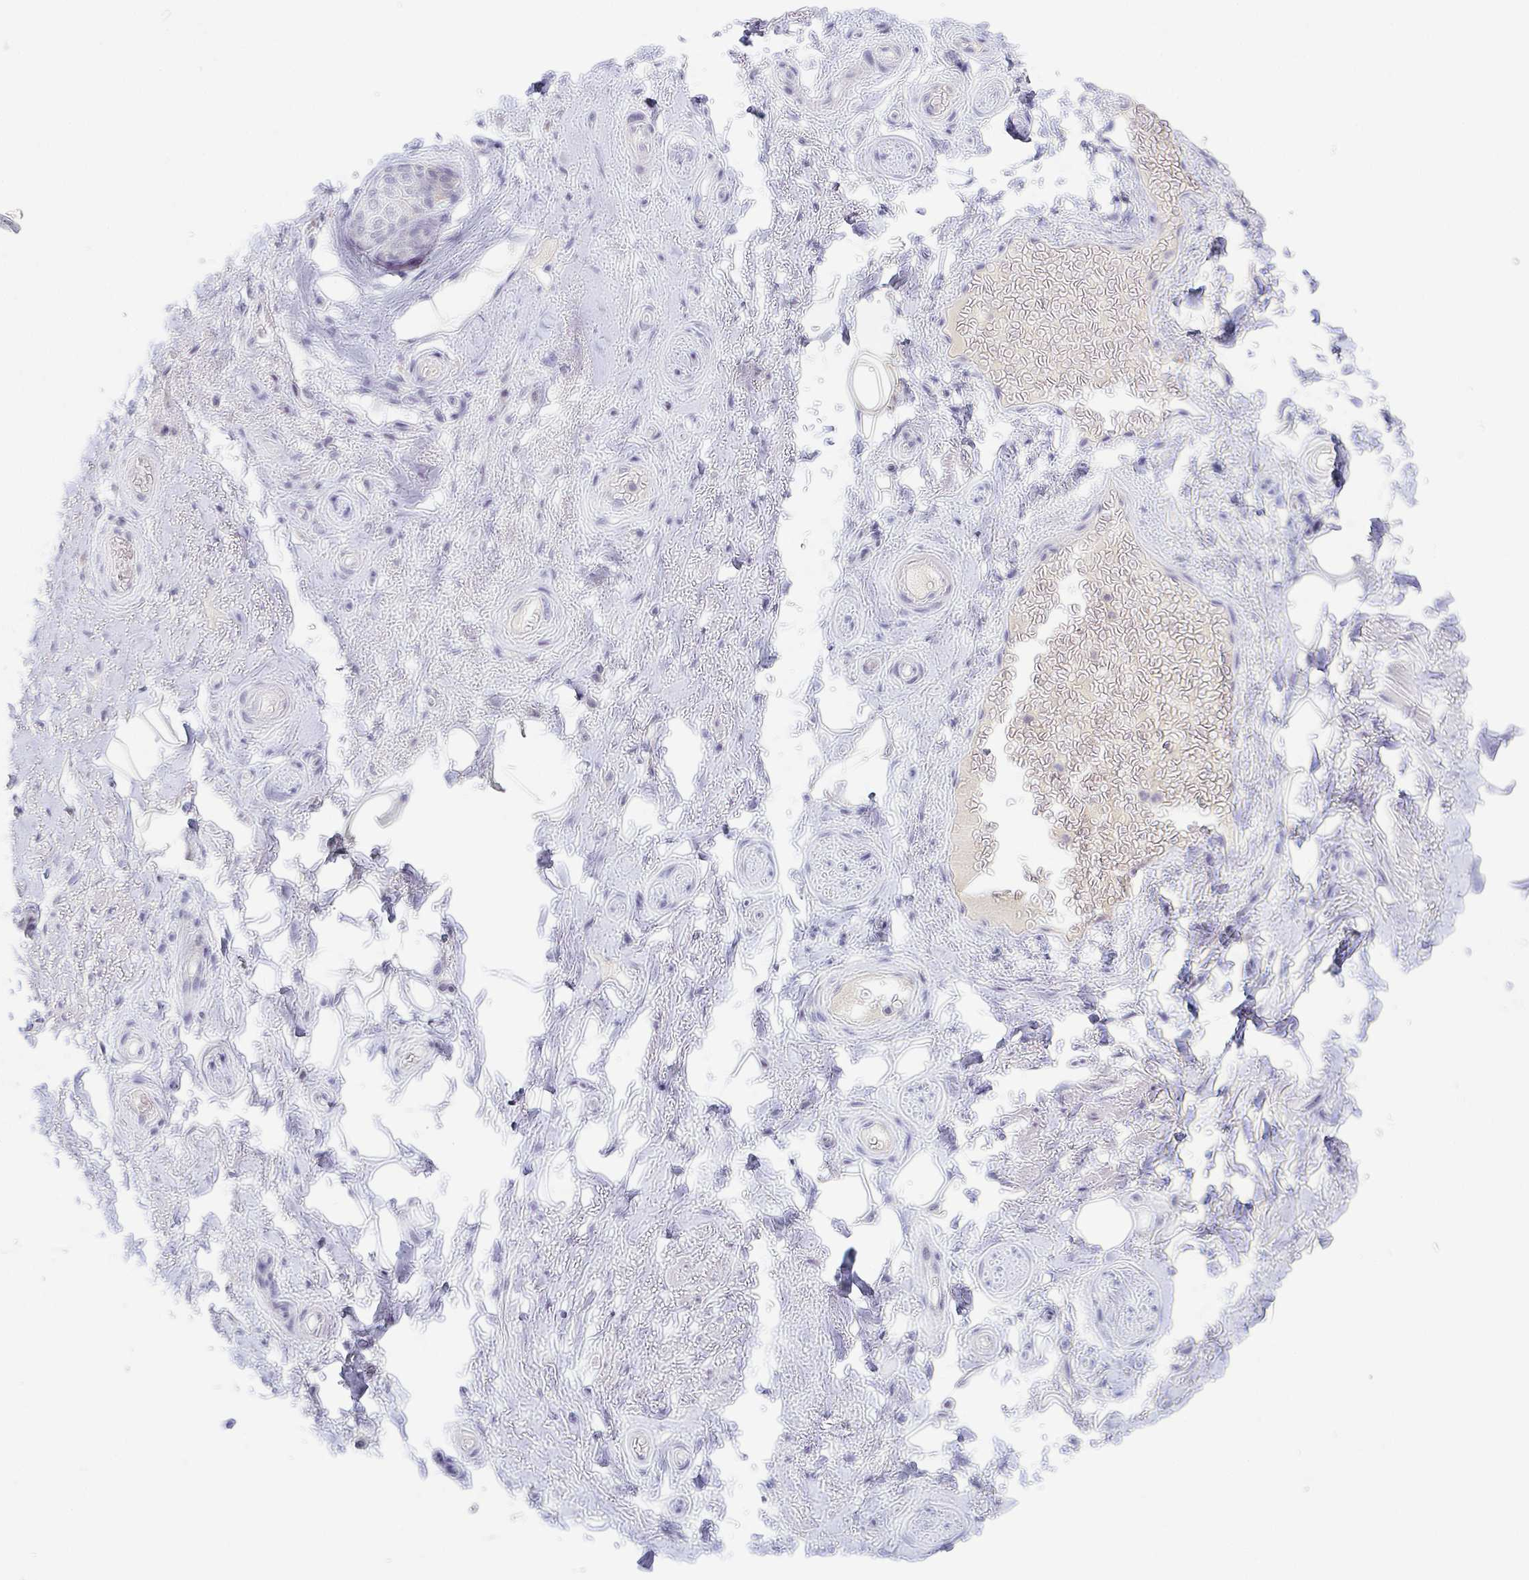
{"staining": {"intensity": "negative", "quantity": "none", "location": "none"}, "tissue": "adipose tissue", "cell_type": "Adipocytes", "image_type": "normal", "snomed": [{"axis": "morphology", "description": "Normal tissue, NOS"}, {"axis": "topography", "description": "Peripheral nerve tissue"}], "caption": "A photomicrograph of human adipose tissue is negative for staining in adipocytes. Brightfield microscopy of immunohistochemistry stained with DAB (3,3'-diaminobenzidine) (brown) and hematoxylin (blue), captured at high magnification.", "gene": "RHOV", "patient": {"sex": "male", "age": 51}}